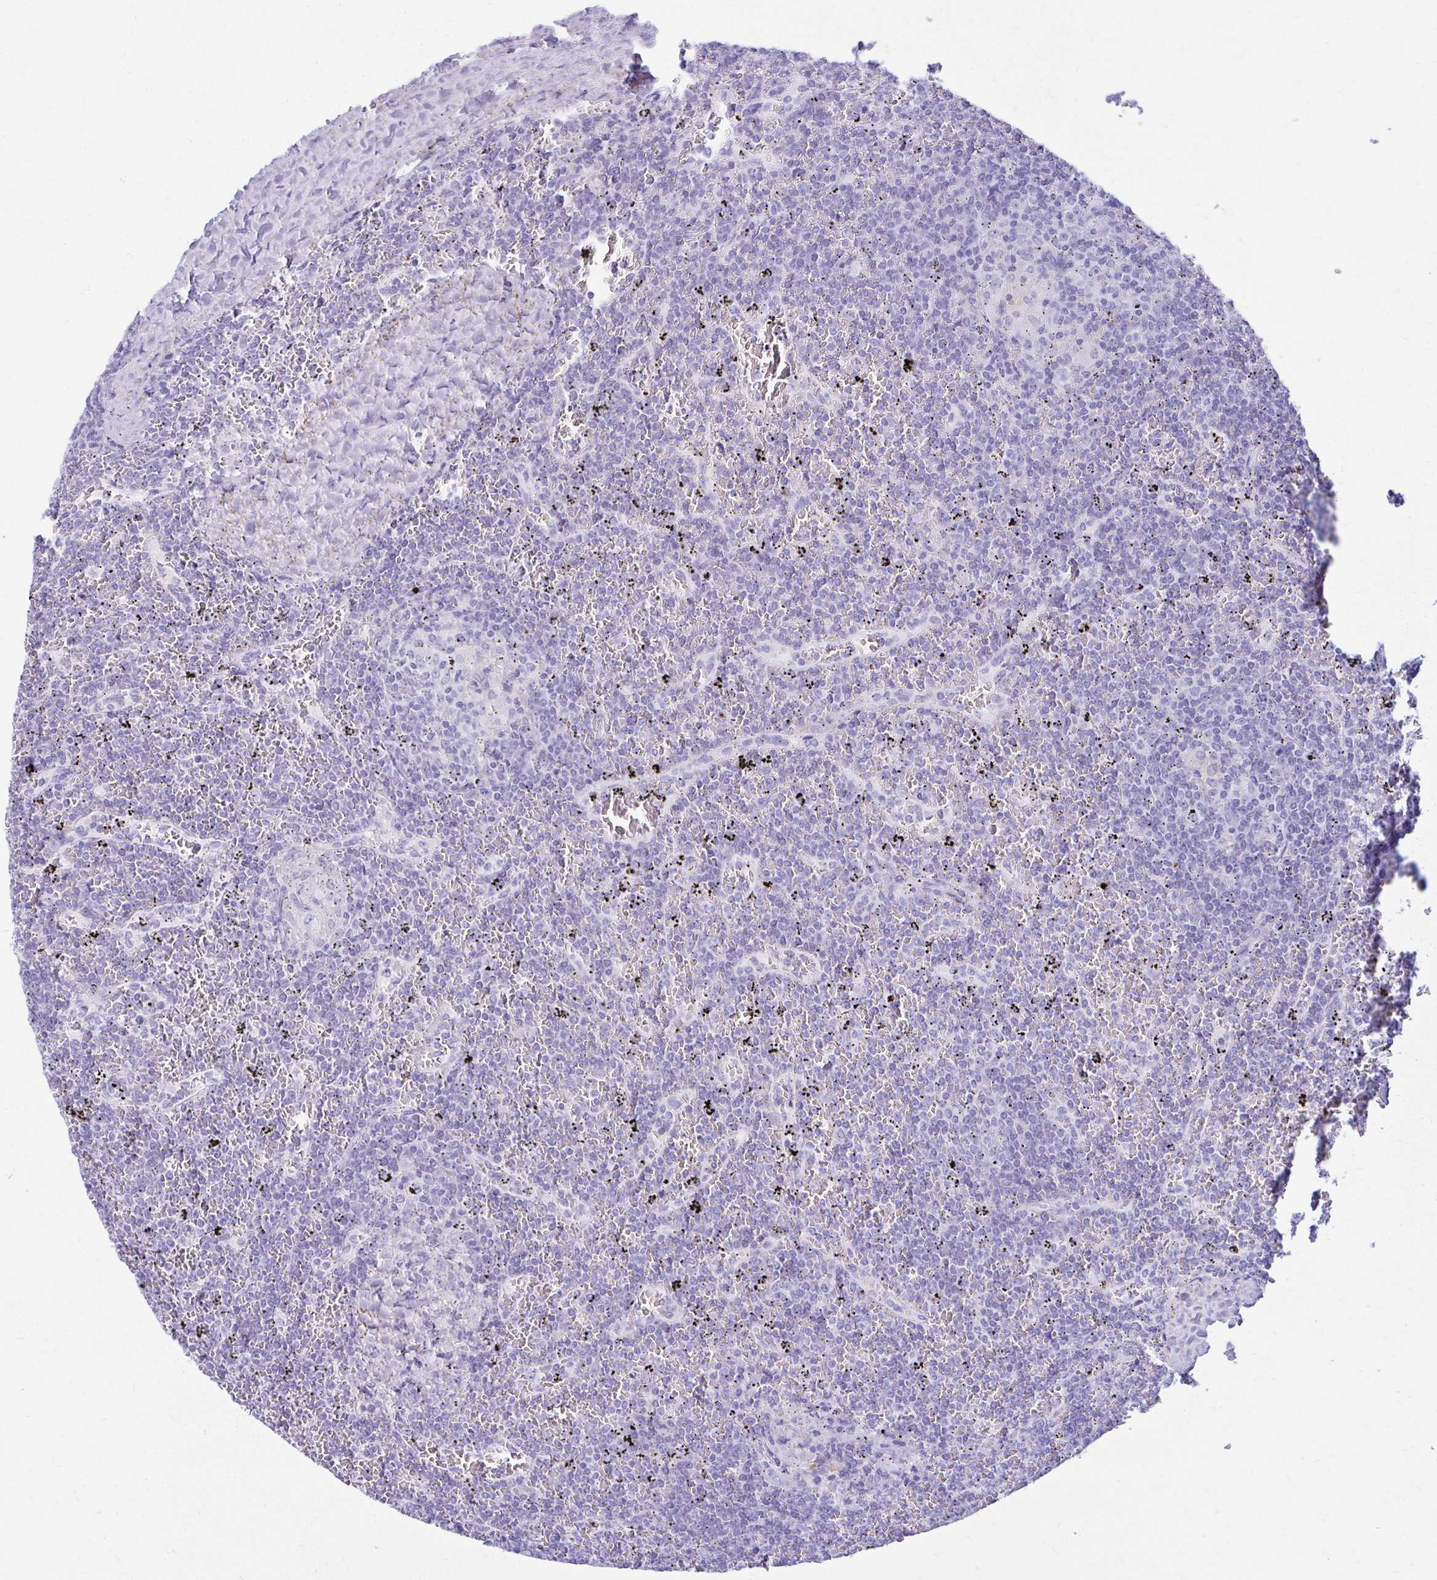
{"staining": {"intensity": "negative", "quantity": "none", "location": "none"}, "tissue": "lymphoma", "cell_type": "Tumor cells", "image_type": "cancer", "snomed": [{"axis": "morphology", "description": "Malignant lymphoma, non-Hodgkin's type, Low grade"}, {"axis": "topography", "description": "Spleen"}], "caption": "Micrograph shows no protein positivity in tumor cells of malignant lymphoma, non-Hodgkin's type (low-grade) tissue. The staining is performed using DAB (3,3'-diaminobenzidine) brown chromogen with nuclei counter-stained in using hematoxylin.", "gene": "ATP4B", "patient": {"sex": "female", "age": 19}}